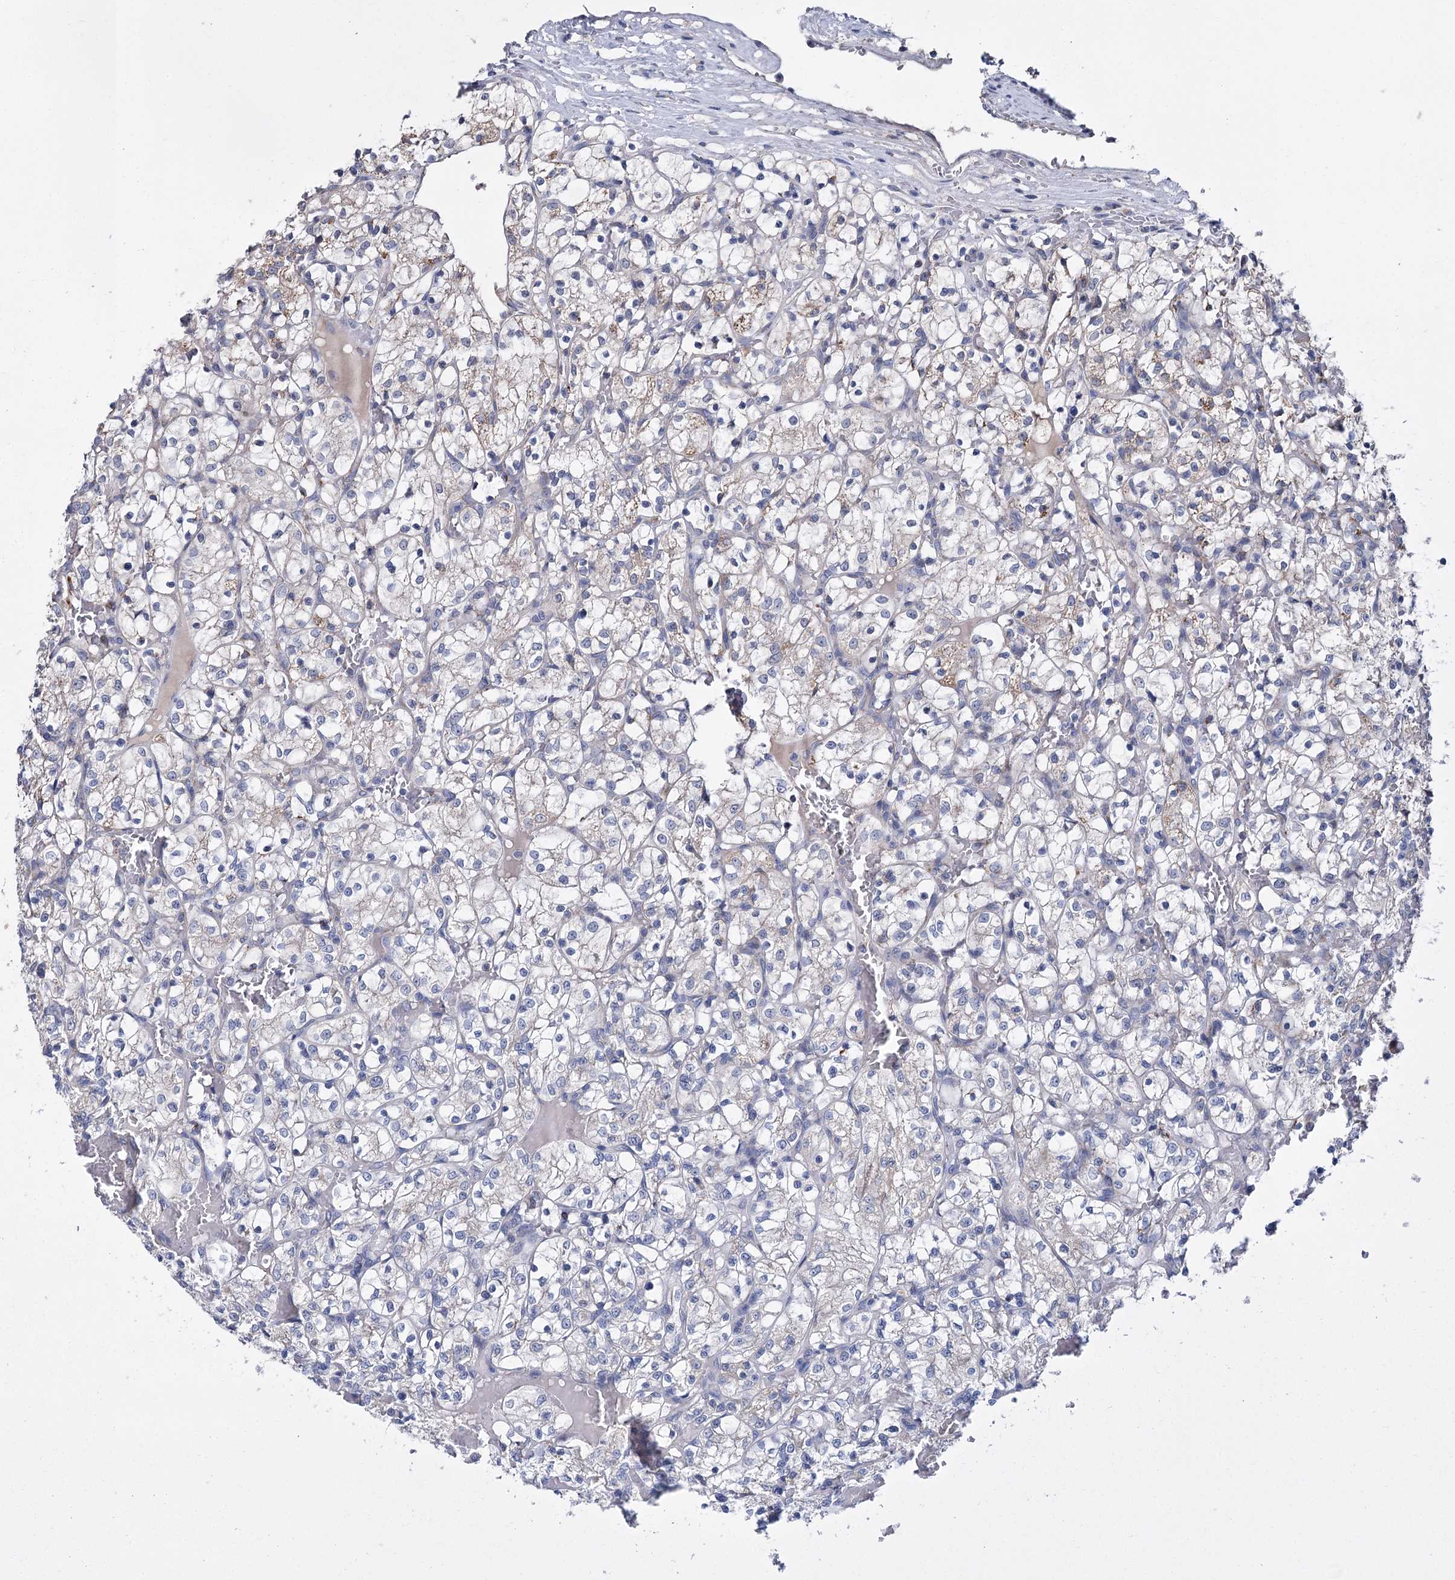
{"staining": {"intensity": "weak", "quantity": "<25%", "location": "cytoplasmic/membranous"}, "tissue": "renal cancer", "cell_type": "Tumor cells", "image_type": "cancer", "snomed": [{"axis": "morphology", "description": "Adenocarcinoma, NOS"}, {"axis": "topography", "description": "Kidney"}], "caption": "Photomicrograph shows no significant protein staining in tumor cells of renal cancer (adenocarcinoma).", "gene": "ANKRD16", "patient": {"sex": "female", "age": 69}}